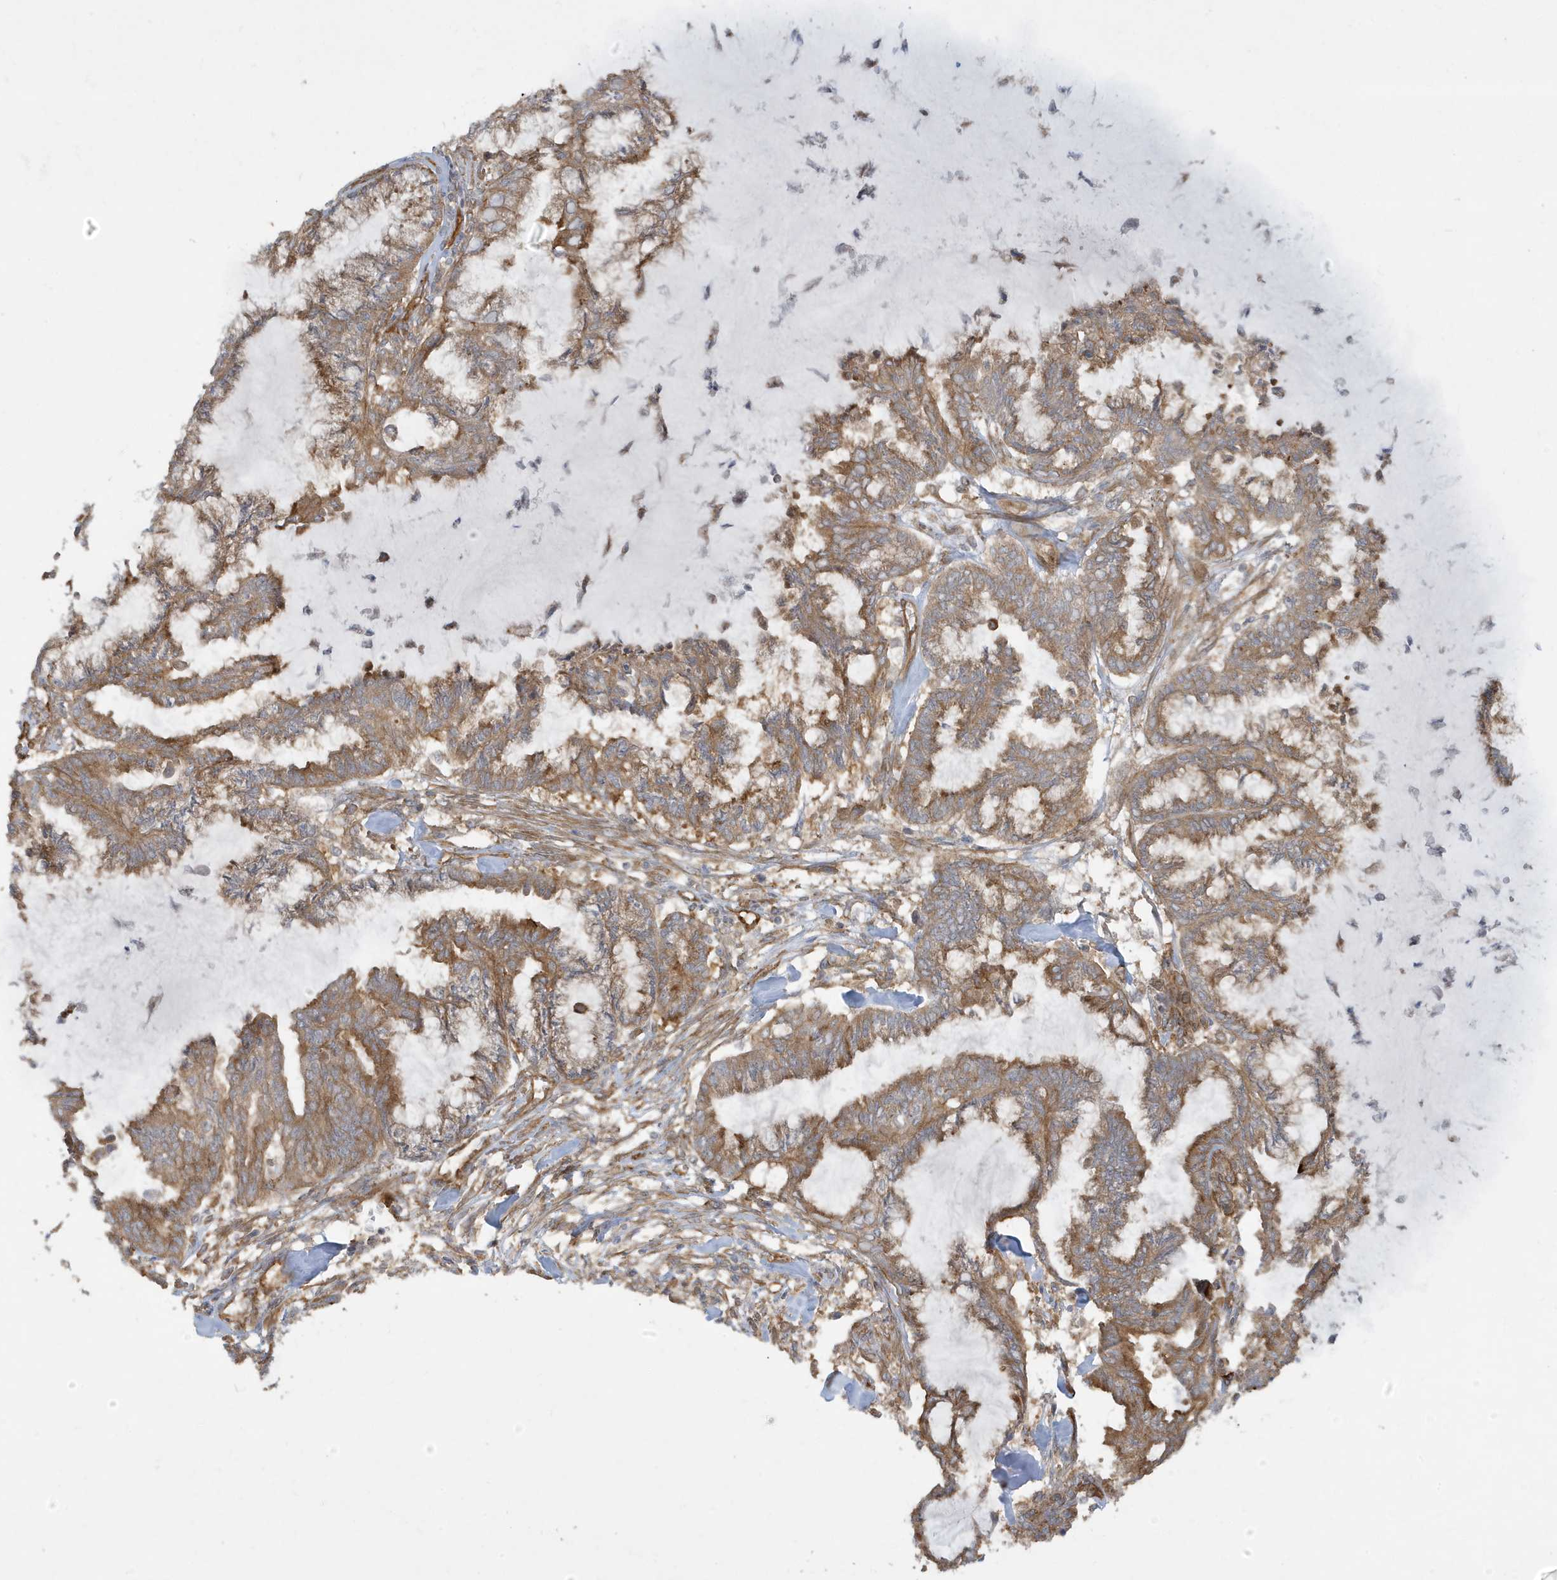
{"staining": {"intensity": "moderate", "quantity": ">75%", "location": "cytoplasmic/membranous"}, "tissue": "endometrial cancer", "cell_type": "Tumor cells", "image_type": "cancer", "snomed": [{"axis": "morphology", "description": "Adenocarcinoma, NOS"}, {"axis": "topography", "description": "Endometrium"}], "caption": "IHC image of neoplastic tissue: human endometrial adenocarcinoma stained using immunohistochemistry (IHC) displays medium levels of moderate protein expression localized specifically in the cytoplasmic/membranous of tumor cells, appearing as a cytoplasmic/membranous brown color.", "gene": "ATP23", "patient": {"sex": "female", "age": 86}}